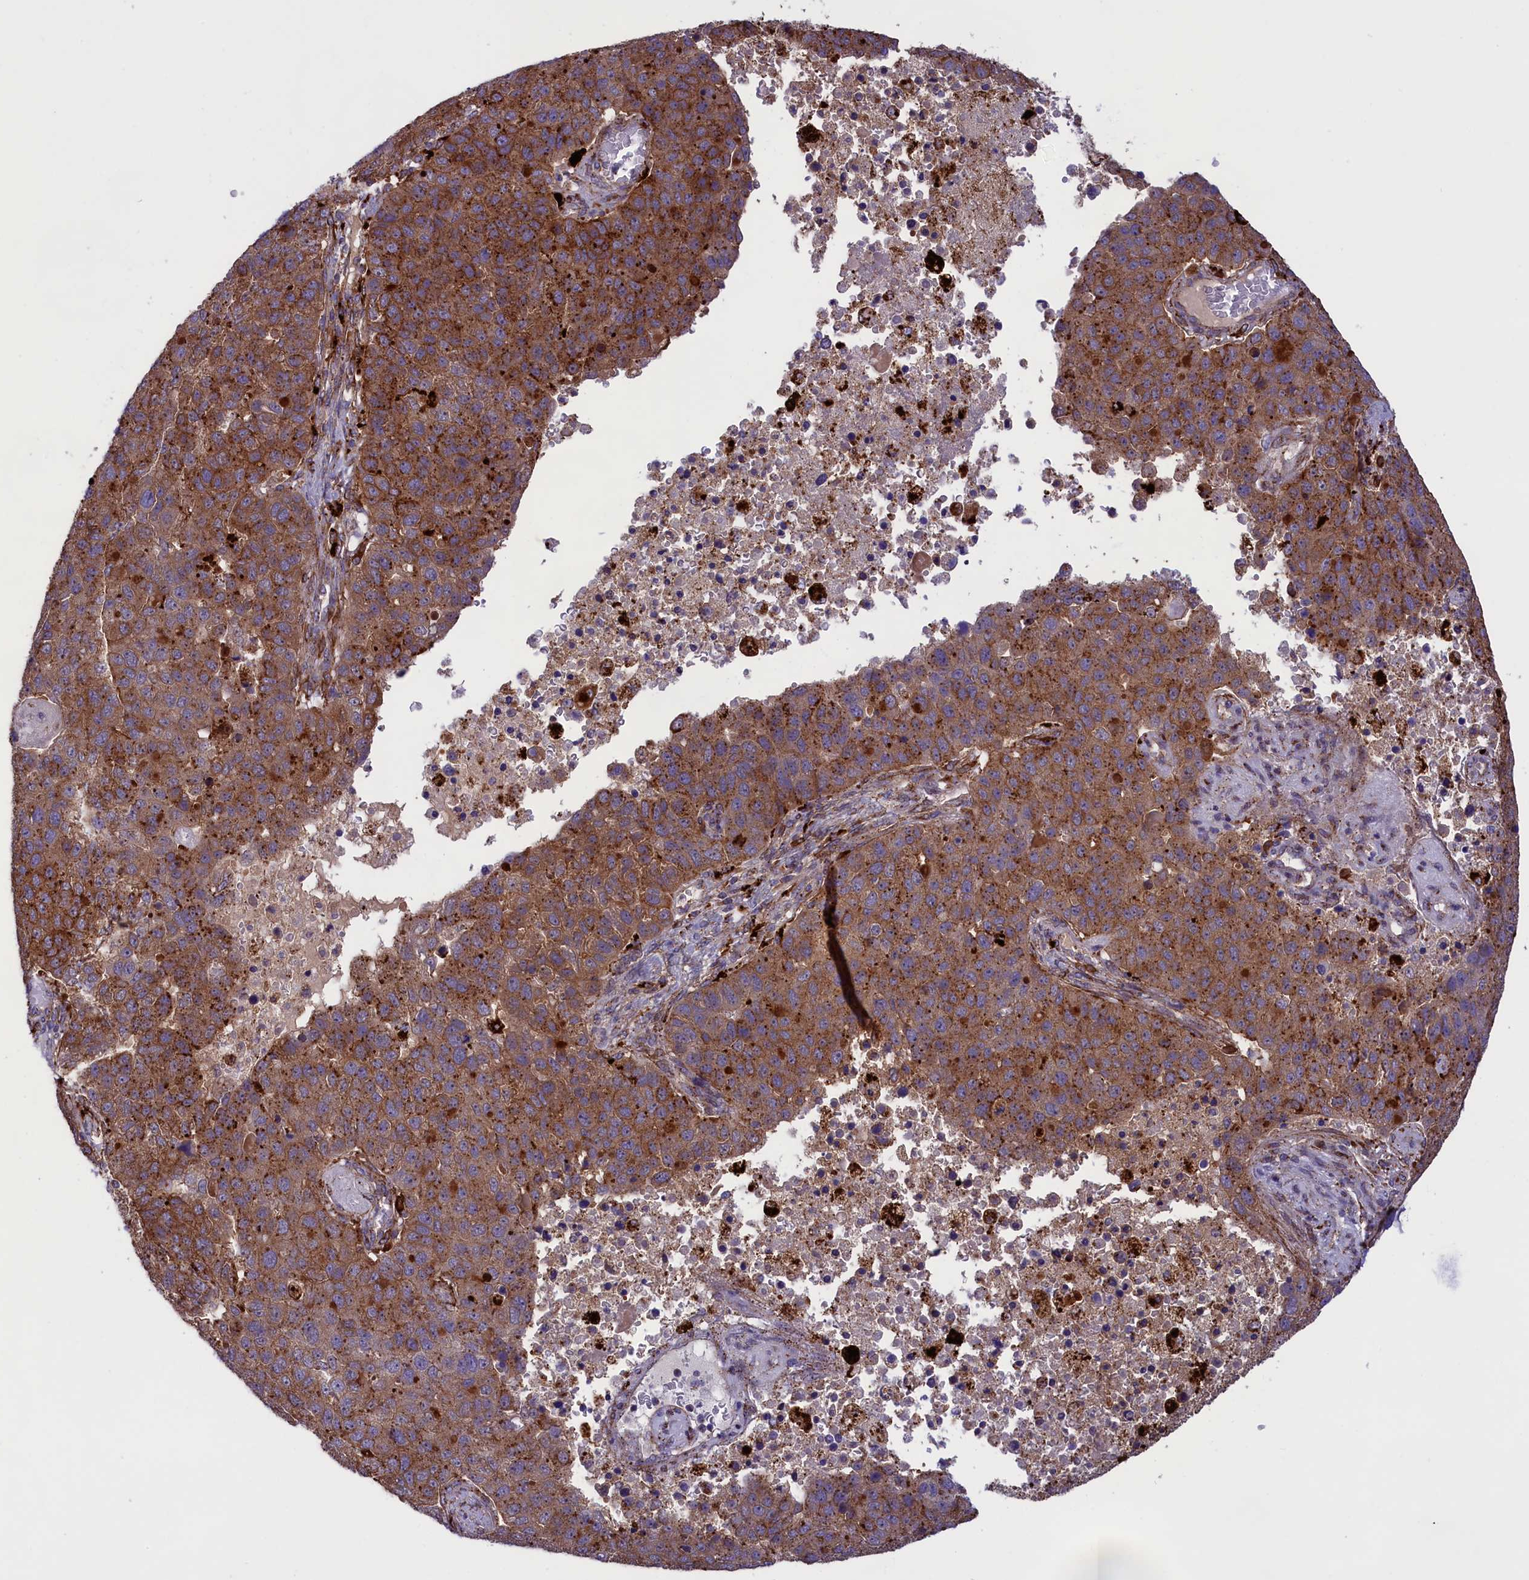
{"staining": {"intensity": "moderate", "quantity": ">75%", "location": "cytoplasmic/membranous"}, "tissue": "pancreatic cancer", "cell_type": "Tumor cells", "image_type": "cancer", "snomed": [{"axis": "morphology", "description": "Adenocarcinoma, NOS"}, {"axis": "topography", "description": "Pancreas"}], "caption": "Approximately >75% of tumor cells in pancreatic cancer demonstrate moderate cytoplasmic/membranous protein expression as visualized by brown immunohistochemical staining.", "gene": "MAN2B1", "patient": {"sex": "female", "age": 61}}